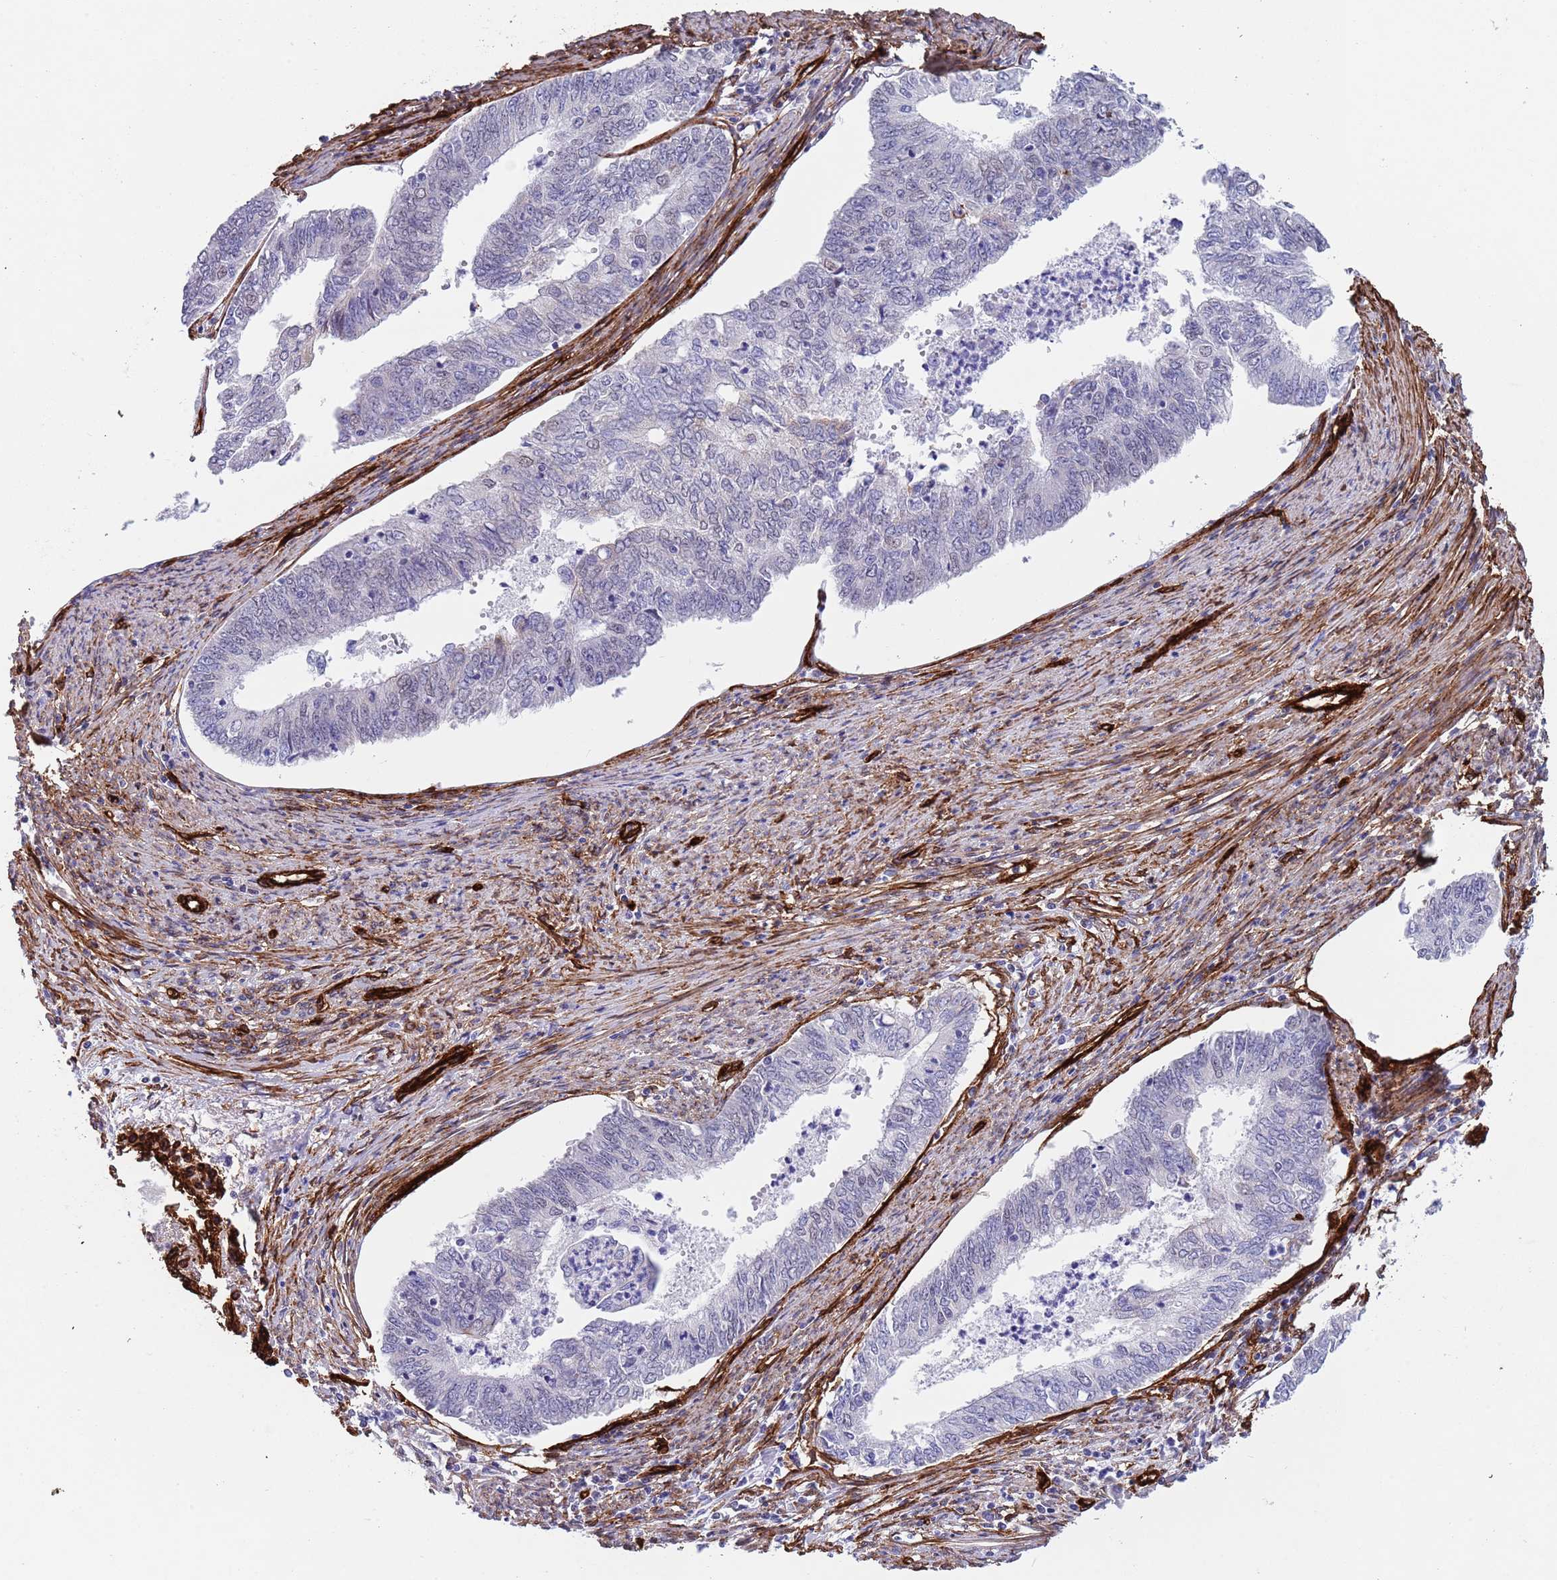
{"staining": {"intensity": "negative", "quantity": "none", "location": "none"}, "tissue": "endometrial cancer", "cell_type": "Tumor cells", "image_type": "cancer", "snomed": [{"axis": "morphology", "description": "Adenocarcinoma, NOS"}, {"axis": "topography", "description": "Endometrium"}], "caption": "This is an IHC micrograph of human endometrial adenocarcinoma. There is no positivity in tumor cells.", "gene": "CAV2", "patient": {"sex": "female", "age": 68}}